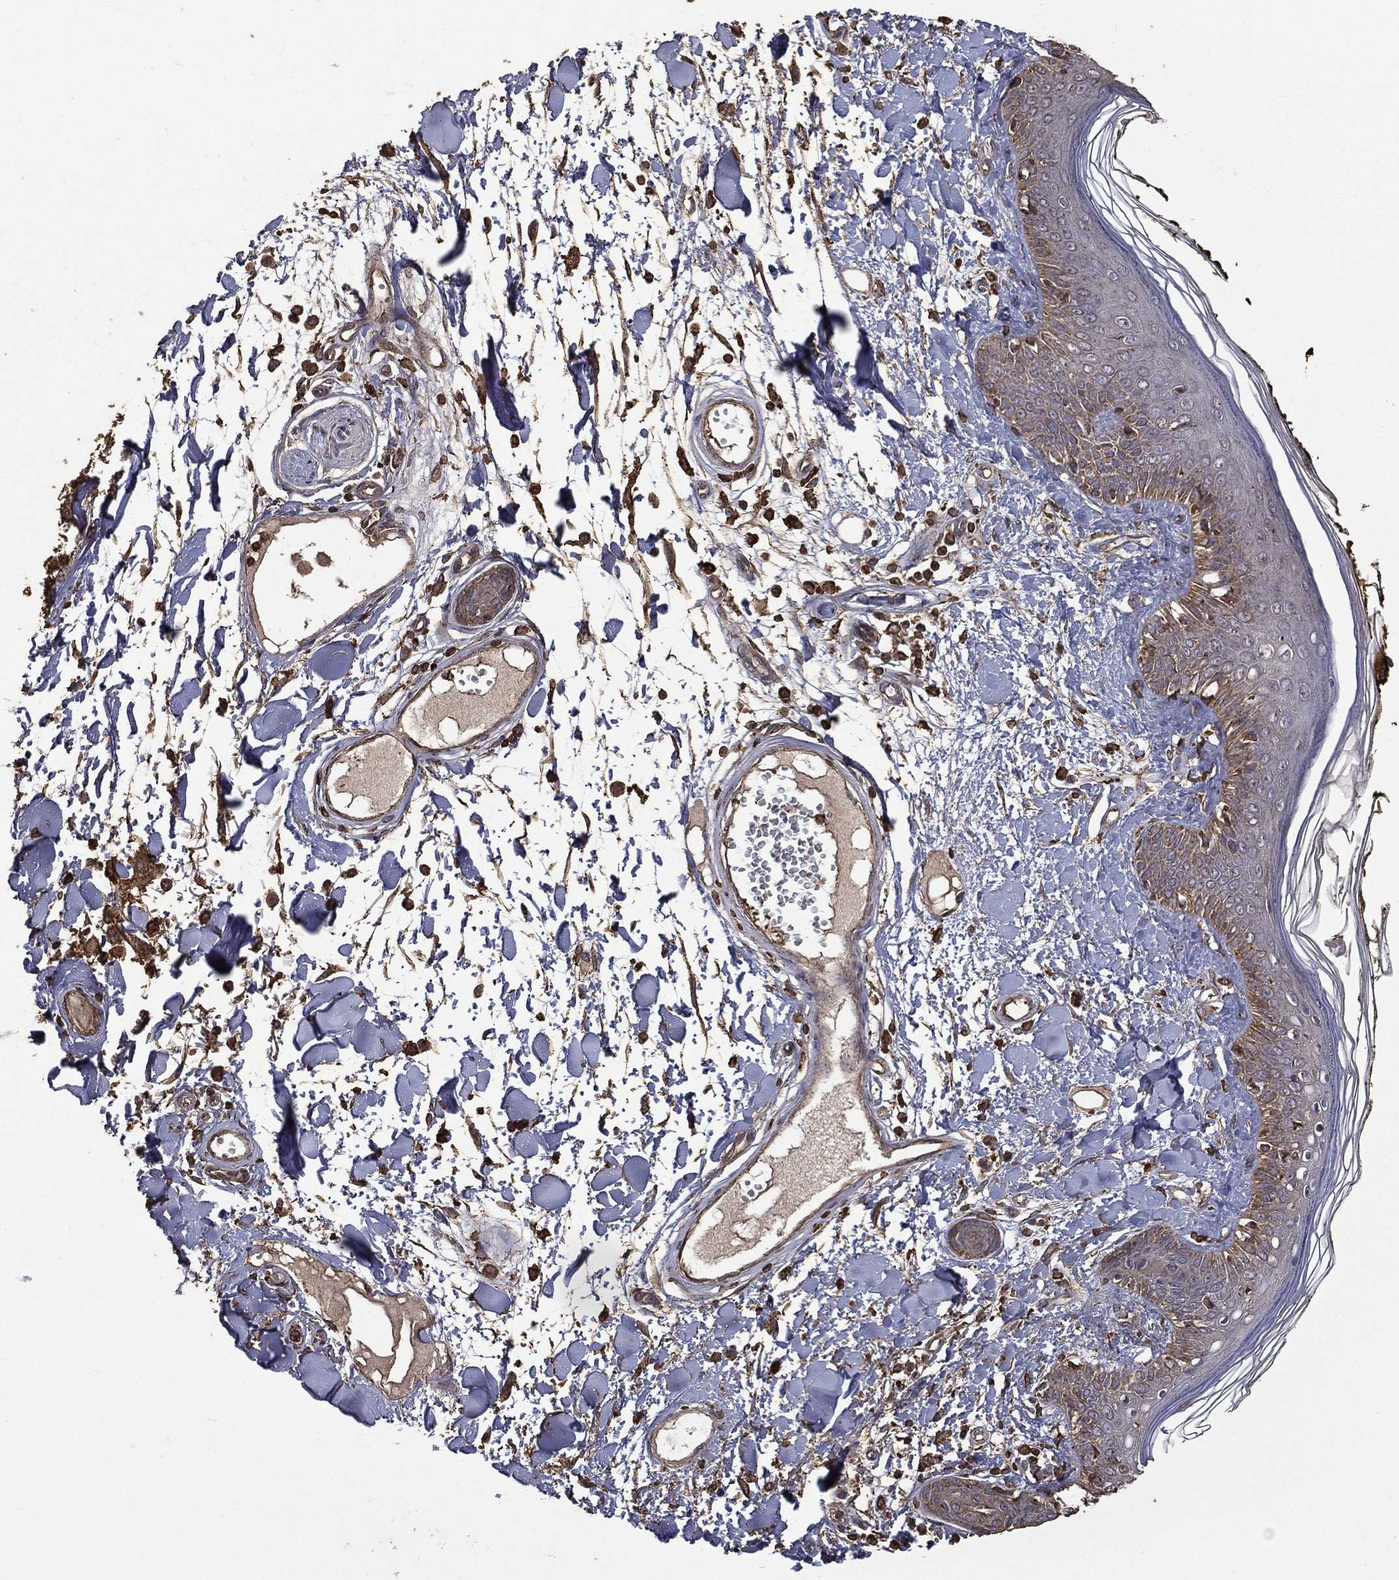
{"staining": {"intensity": "negative", "quantity": "none", "location": "none"}, "tissue": "skin", "cell_type": "Fibroblasts", "image_type": "normal", "snomed": [{"axis": "morphology", "description": "Normal tissue, NOS"}, {"axis": "topography", "description": "Skin"}], "caption": "The image exhibits no staining of fibroblasts in unremarkable skin.", "gene": "METTL27", "patient": {"sex": "male", "age": 76}}